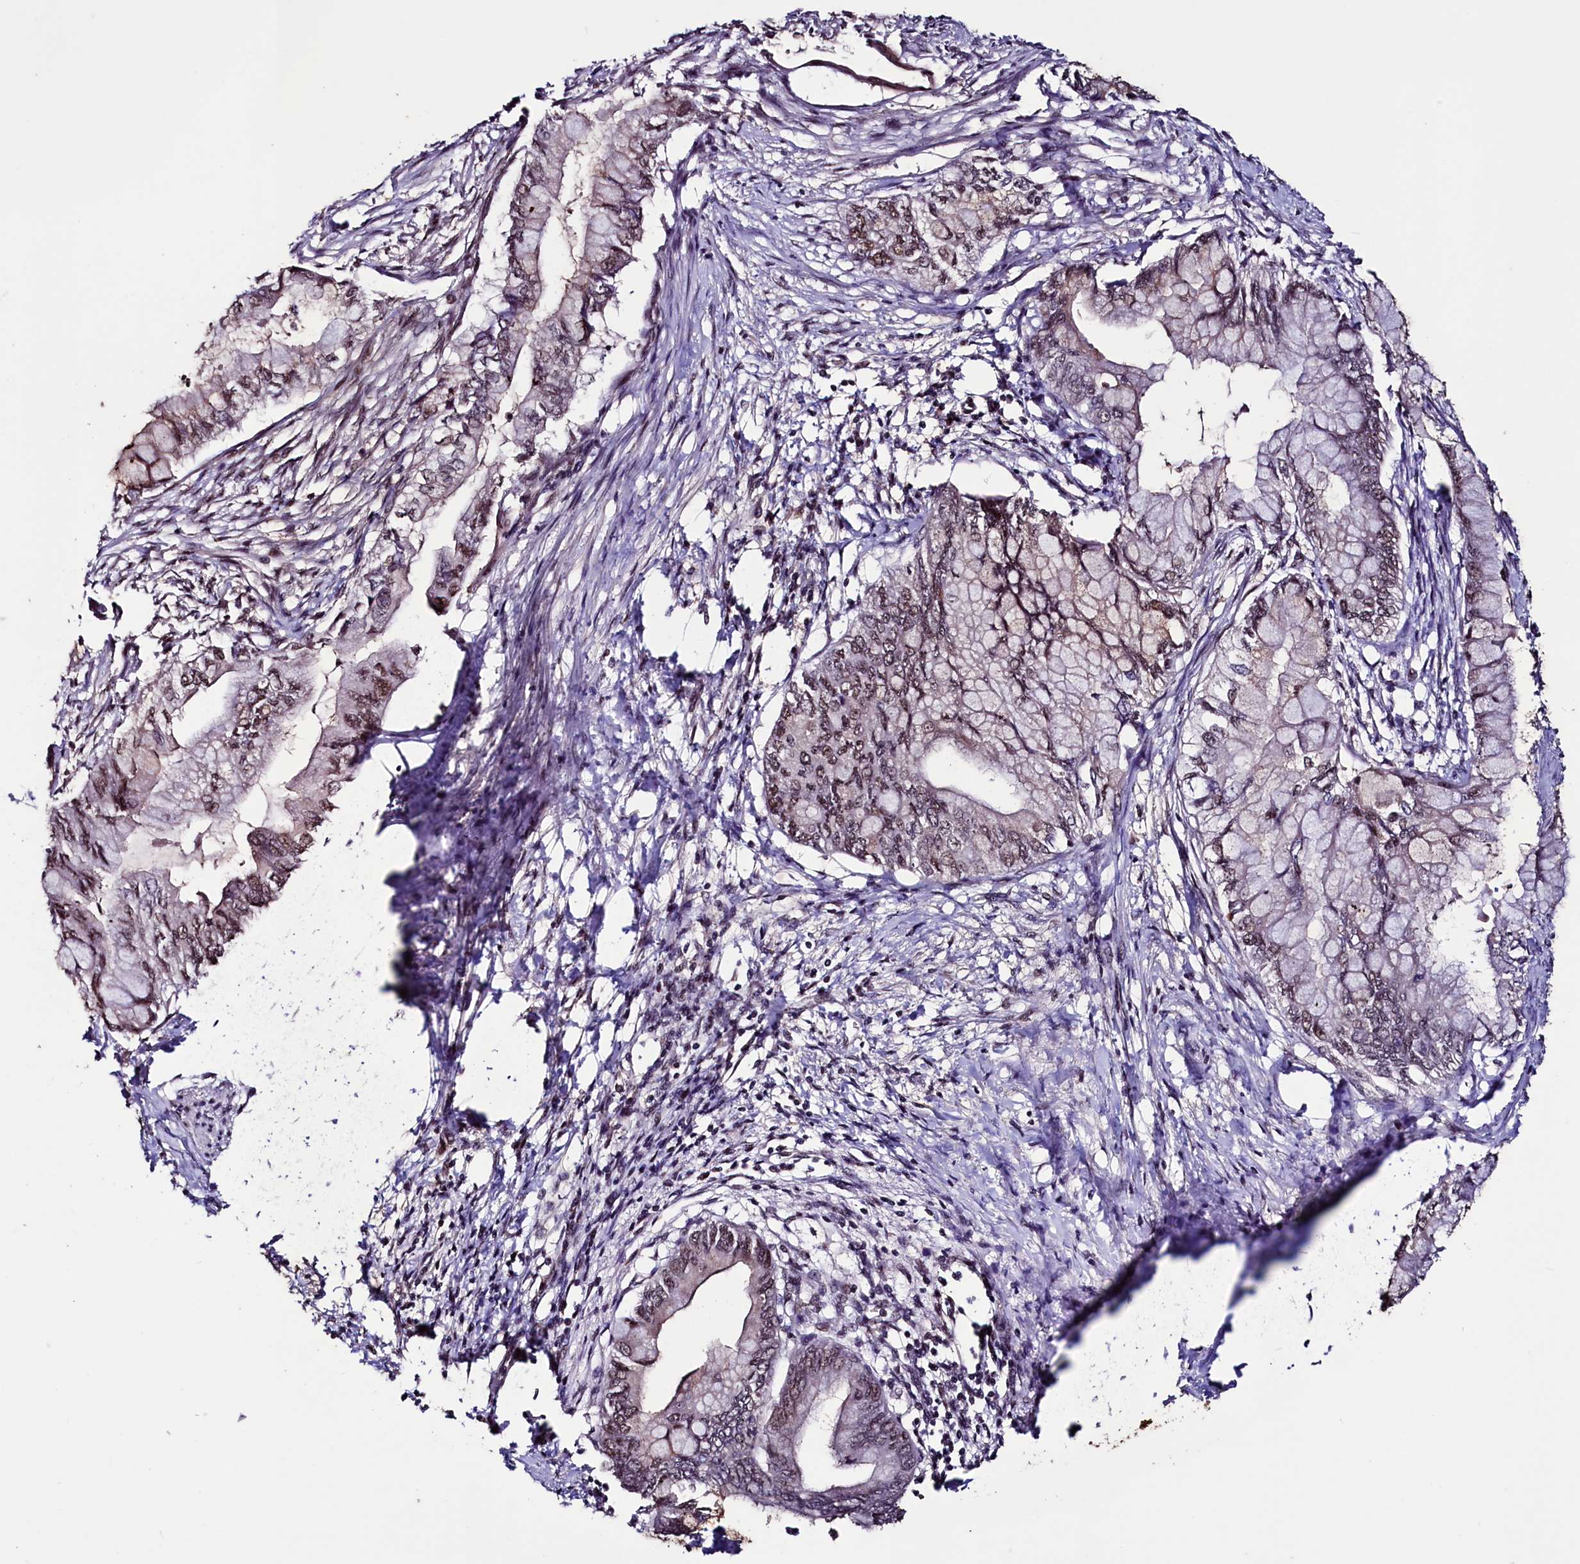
{"staining": {"intensity": "moderate", "quantity": ">75%", "location": "nuclear"}, "tissue": "pancreatic cancer", "cell_type": "Tumor cells", "image_type": "cancer", "snomed": [{"axis": "morphology", "description": "Adenocarcinoma, NOS"}, {"axis": "topography", "description": "Pancreas"}], "caption": "Immunohistochemistry micrograph of neoplastic tissue: human adenocarcinoma (pancreatic) stained using IHC shows medium levels of moderate protein expression localized specifically in the nuclear of tumor cells, appearing as a nuclear brown color.", "gene": "SFSWAP", "patient": {"sex": "male", "age": 48}}